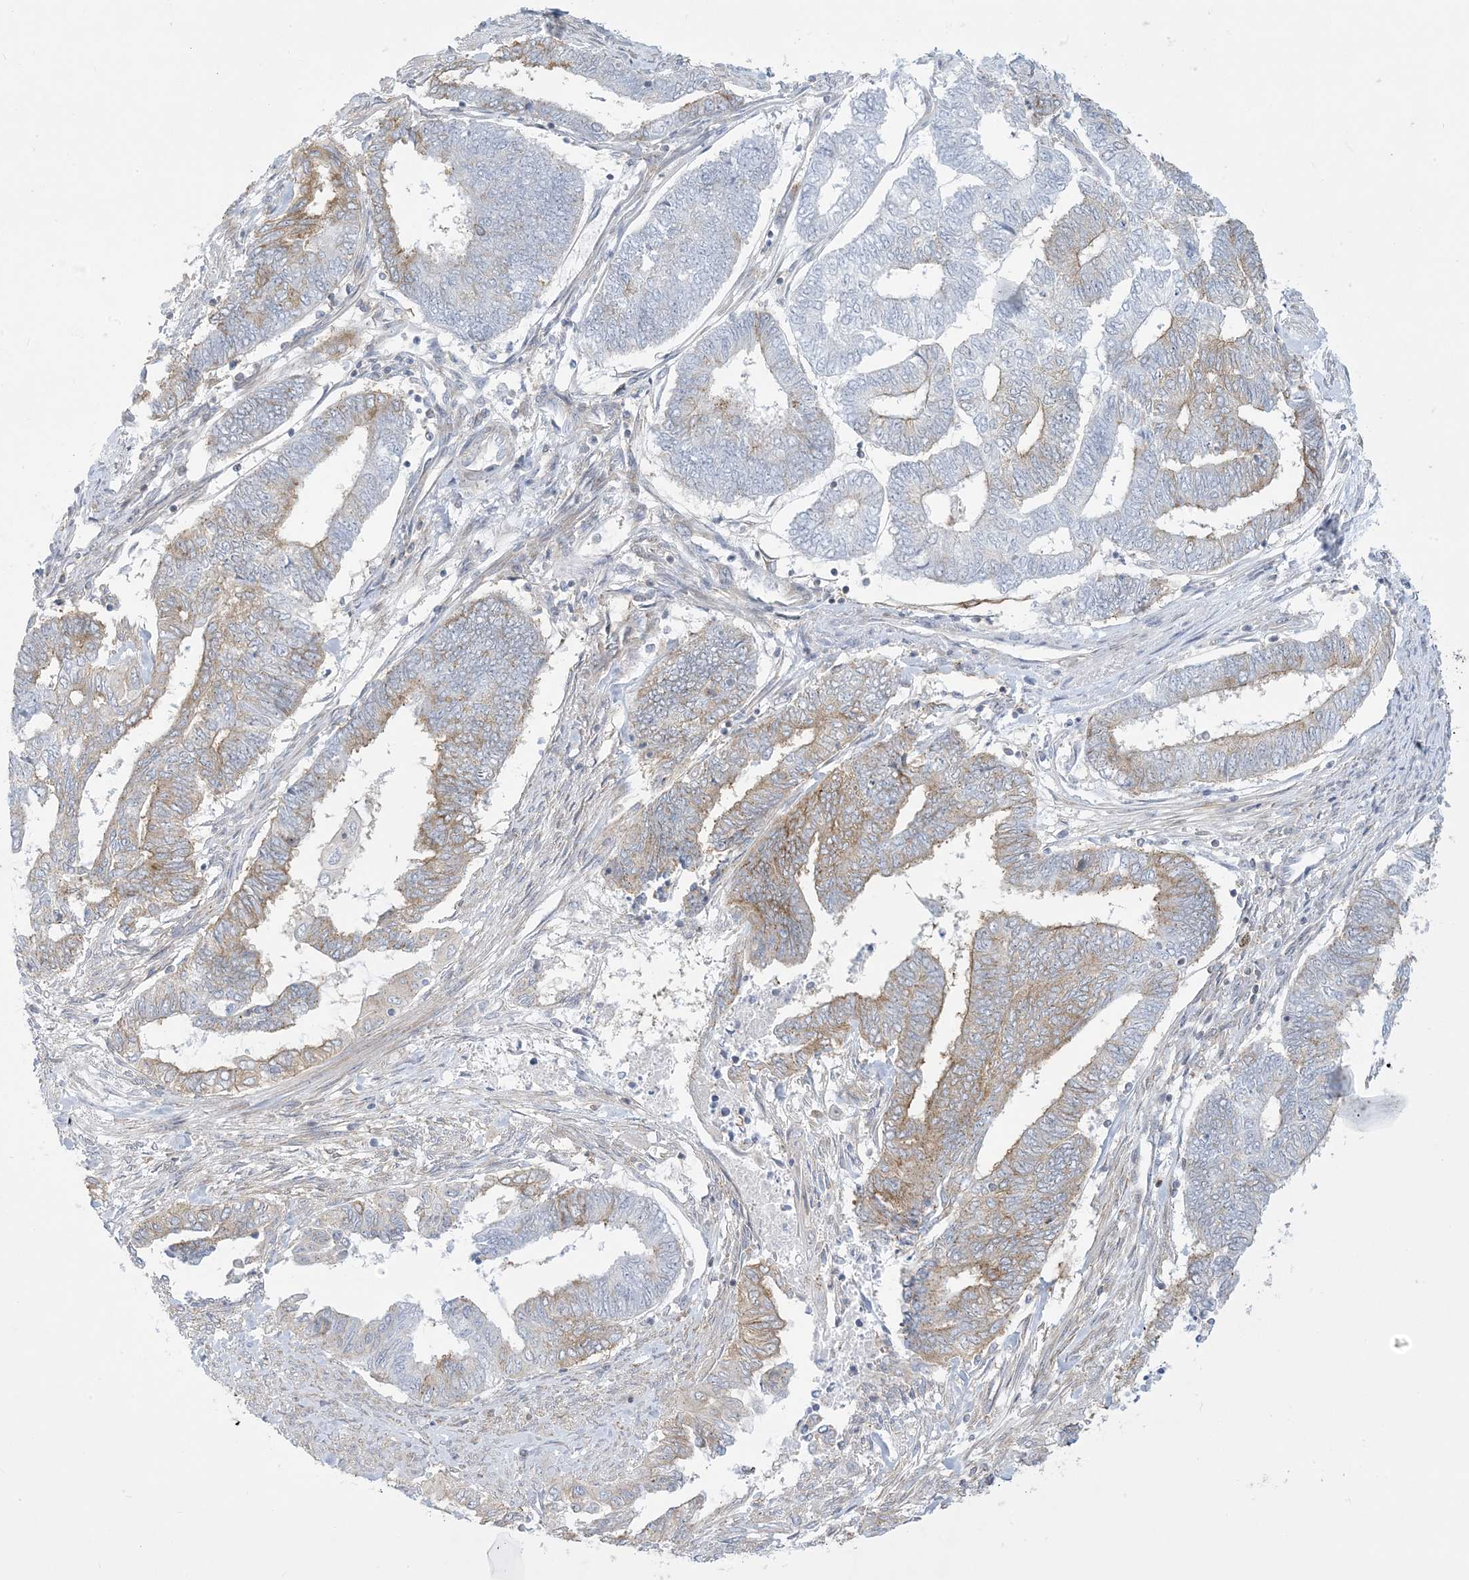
{"staining": {"intensity": "moderate", "quantity": "<25%", "location": "cytoplasmic/membranous"}, "tissue": "endometrial cancer", "cell_type": "Tumor cells", "image_type": "cancer", "snomed": [{"axis": "morphology", "description": "Adenocarcinoma, NOS"}, {"axis": "topography", "description": "Uterus"}, {"axis": "topography", "description": "Endometrium"}], "caption": "DAB (3,3'-diaminobenzidine) immunohistochemical staining of human endometrial adenocarcinoma reveals moderate cytoplasmic/membranous protein staining in about <25% of tumor cells.", "gene": "SLAMF9", "patient": {"sex": "female", "age": 70}}